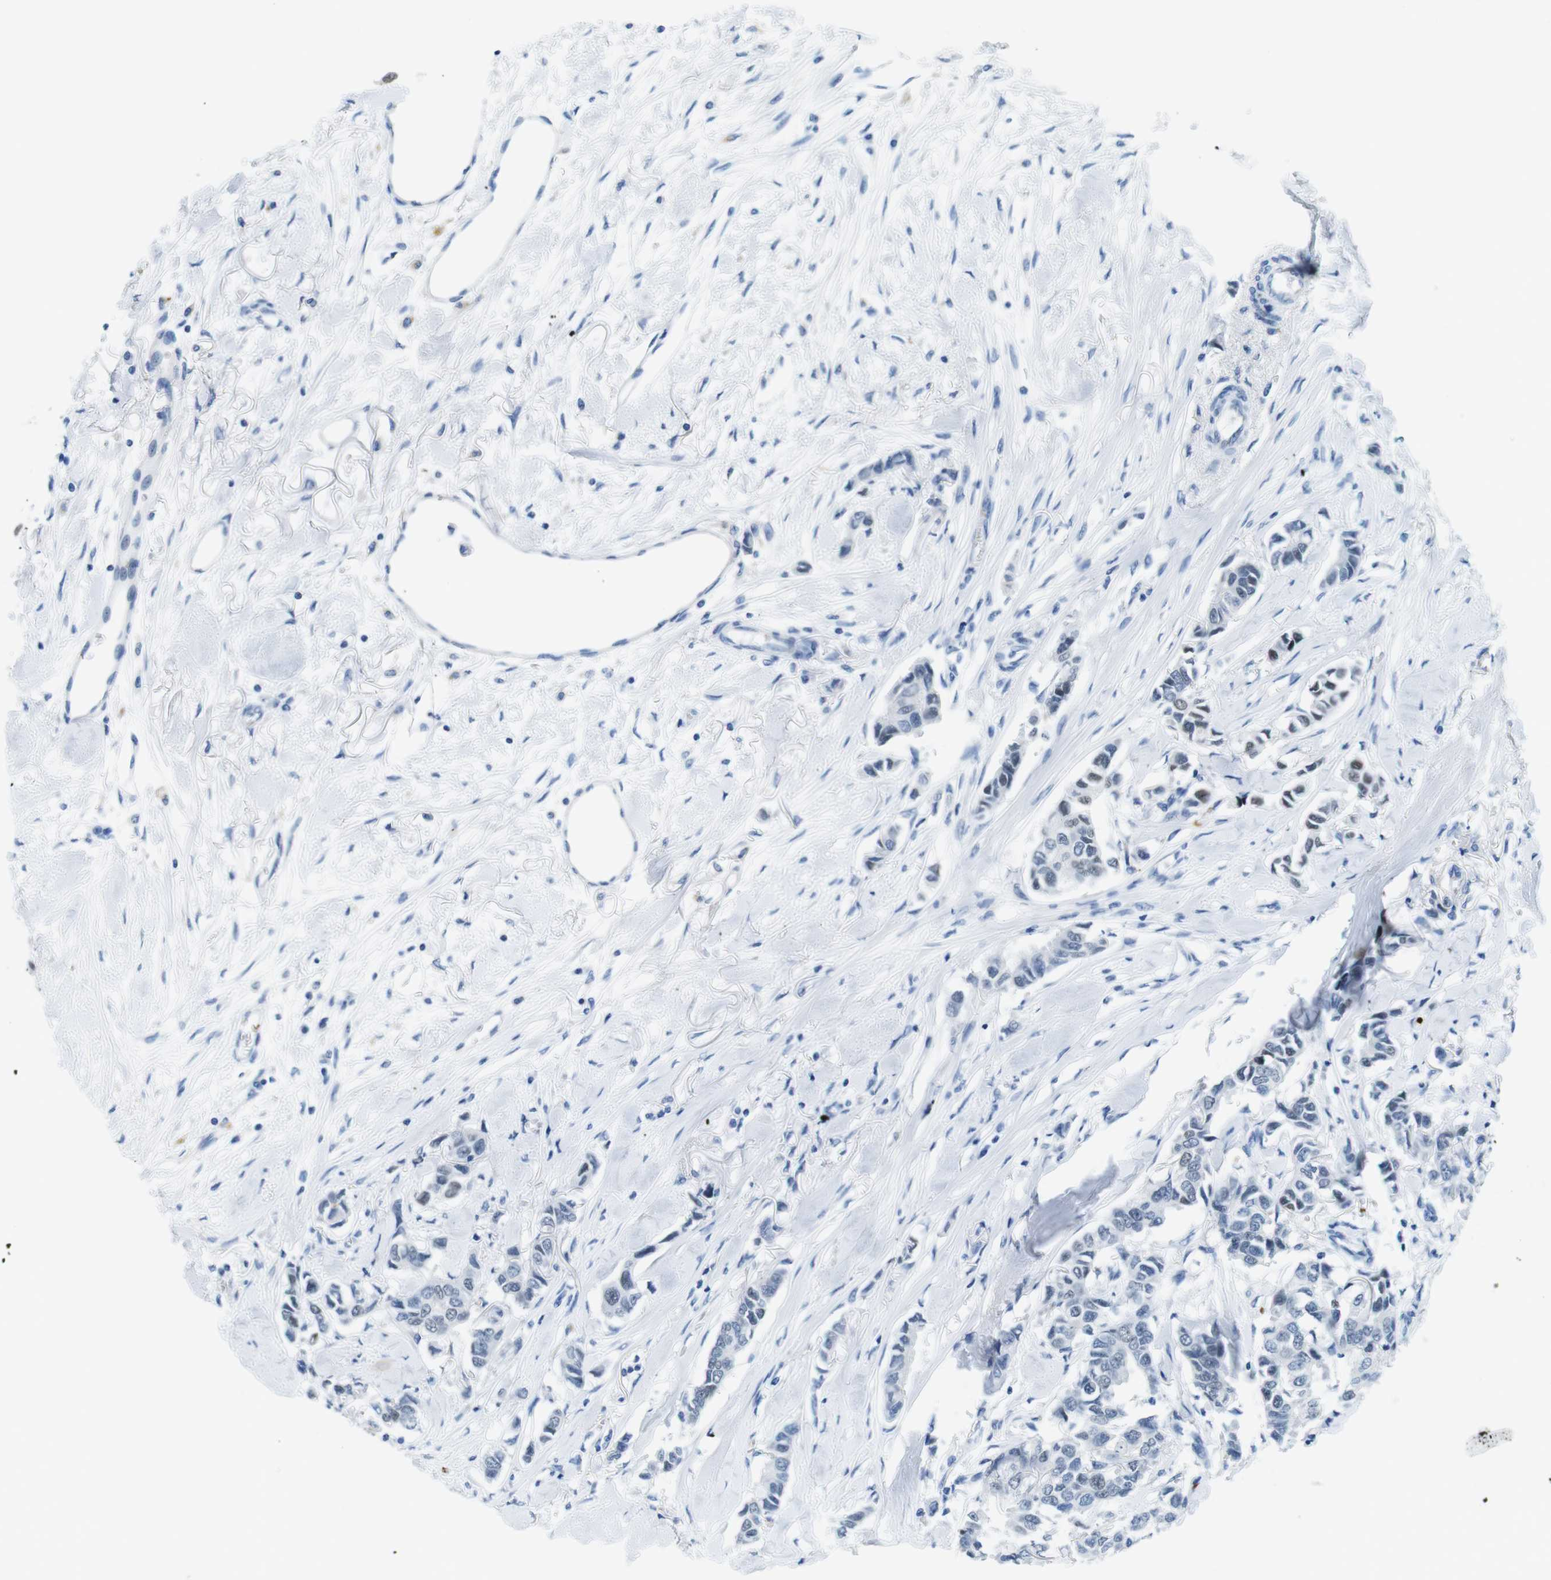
{"staining": {"intensity": "negative", "quantity": "none", "location": "none"}, "tissue": "breast cancer", "cell_type": "Tumor cells", "image_type": "cancer", "snomed": [{"axis": "morphology", "description": "Duct carcinoma"}, {"axis": "topography", "description": "Breast"}], "caption": "A micrograph of human breast cancer (infiltrating ductal carcinoma) is negative for staining in tumor cells.", "gene": "TFAP2C", "patient": {"sex": "female", "age": 80}}